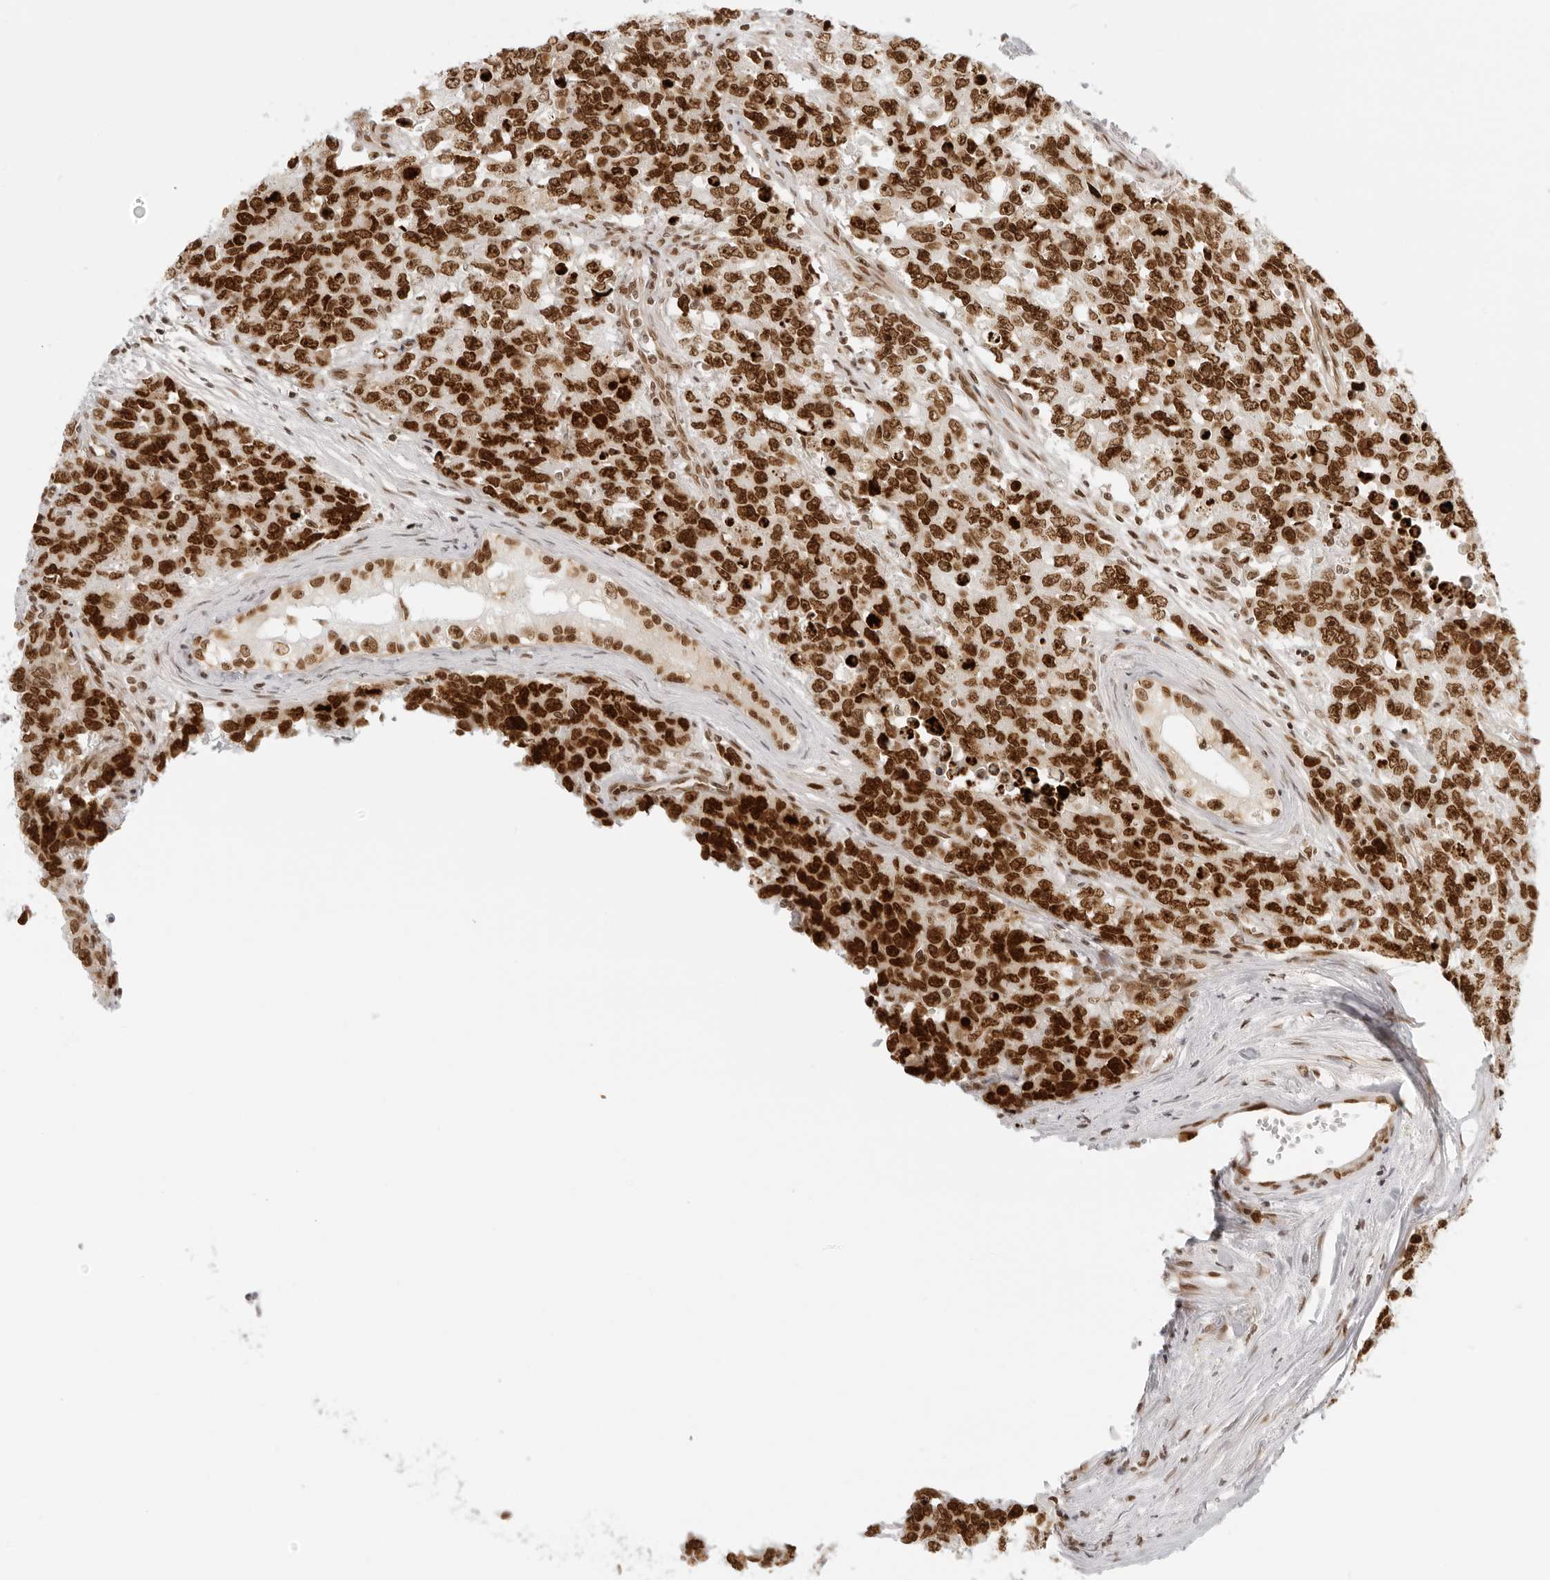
{"staining": {"intensity": "strong", "quantity": ">75%", "location": "nuclear"}, "tissue": "testis cancer", "cell_type": "Tumor cells", "image_type": "cancer", "snomed": [{"axis": "morphology", "description": "Carcinoma, Embryonal, NOS"}, {"axis": "topography", "description": "Testis"}], "caption": "Protein expression analysis of human testis embryonal carcinoma reveals strong nuclear staining in approximately >75% of tumor cells.", "gene": "RCC1", "patient": {"sex": "male", "age": 28}}